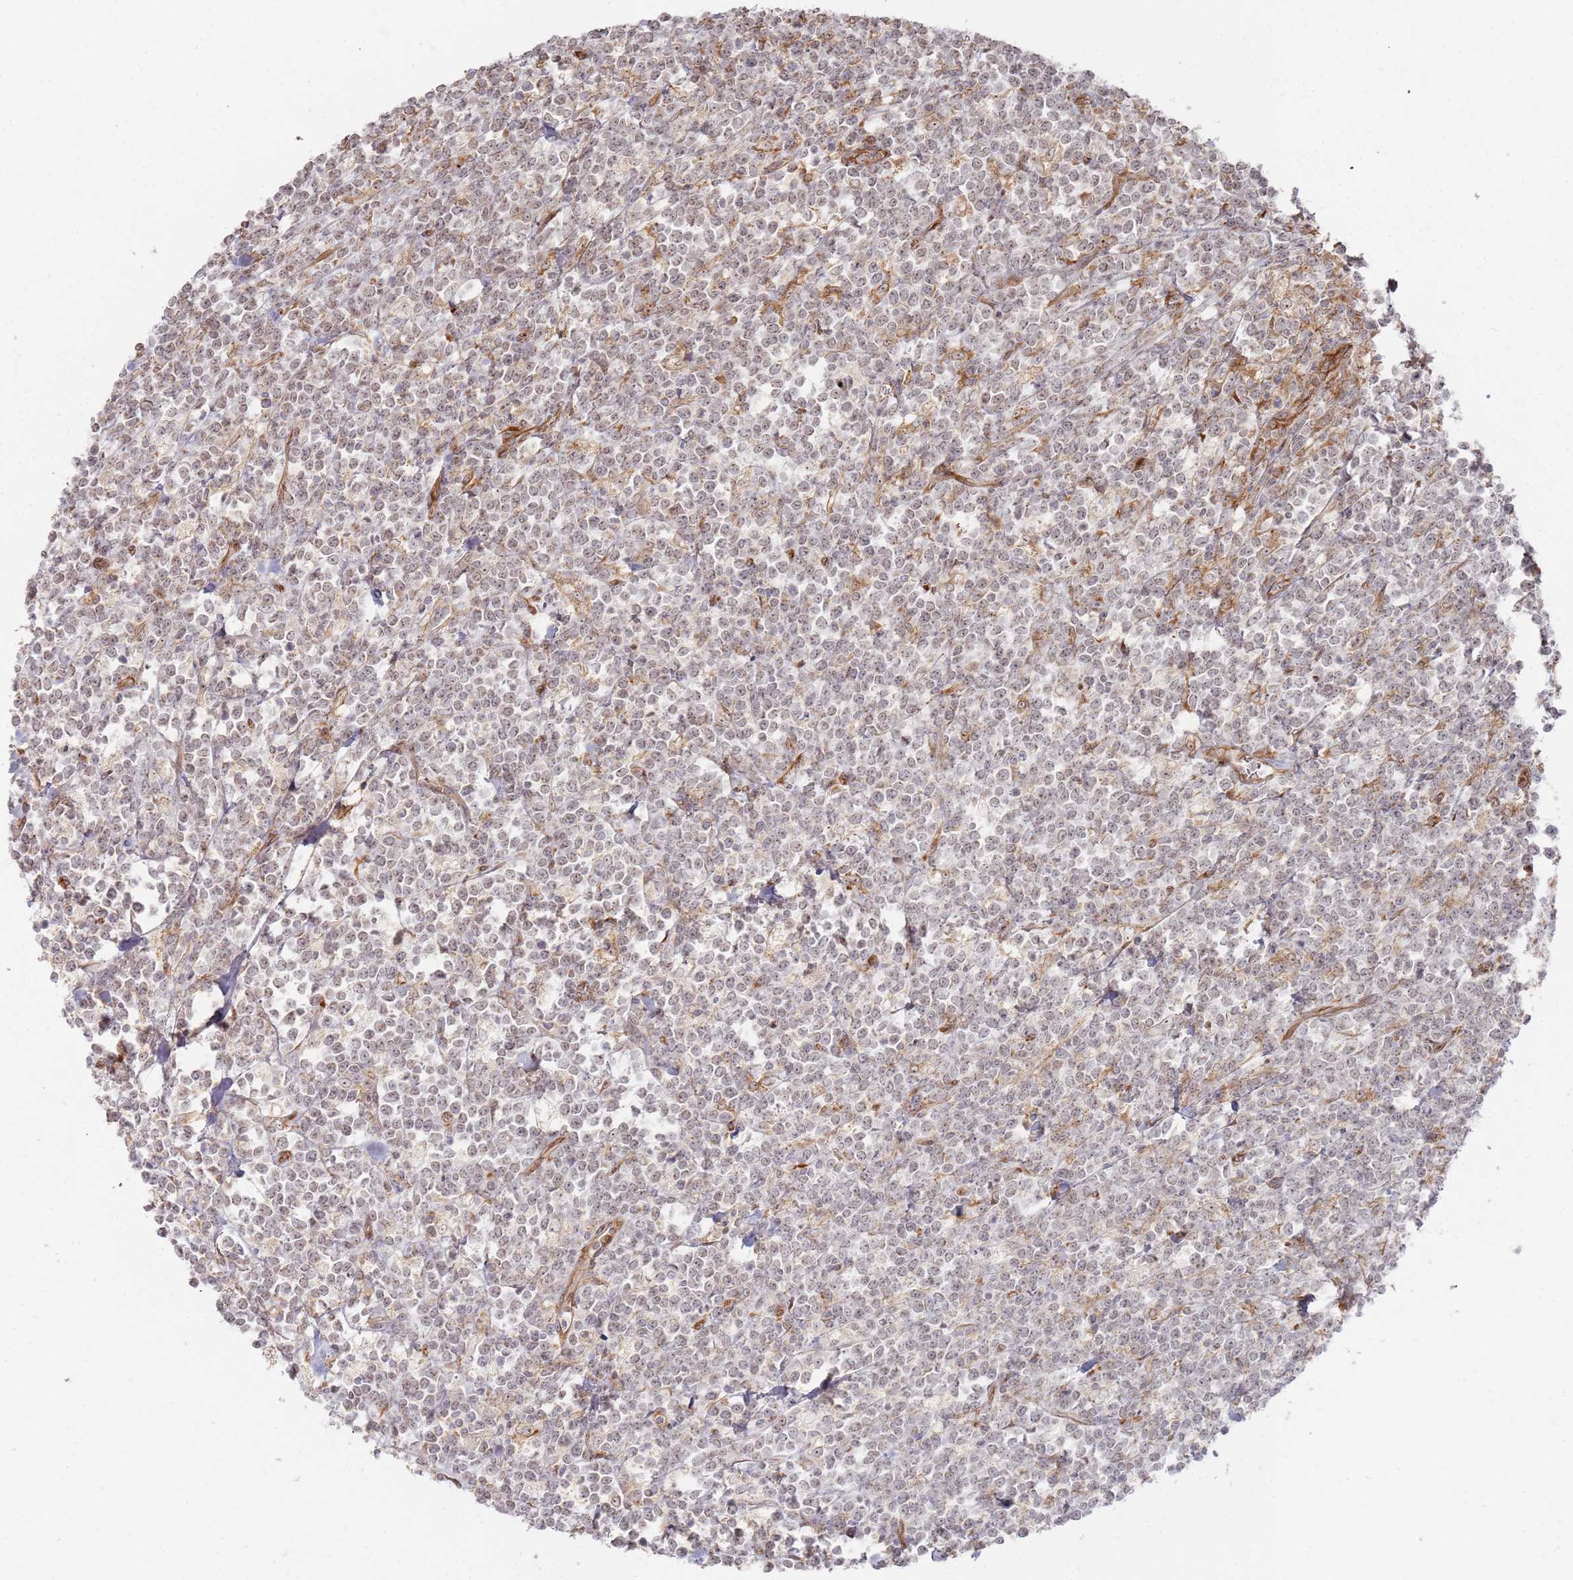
{"staining": {"intensity": "negative", "quantity": "none", "location": "none"}, "tissue": "lymphoma", "cell_type": "Tumor cells", "image_type": "cancer", "snomed": [{"axis": "morphology", "description": "Malignant lymphoma, non-Hodgkin's type, High grade"}, {"axis": "topography", "description": "Small intestine"}], "caption": "Immunohistochemistry photomicrograph of lymphoma stained for a protein (brown), which exhibits no positivity in tumor cells. (IHC, brightfield microscopy, high magnification).", "gene": "PHF21A", "patient": {"sex": "male", "age": 8}}